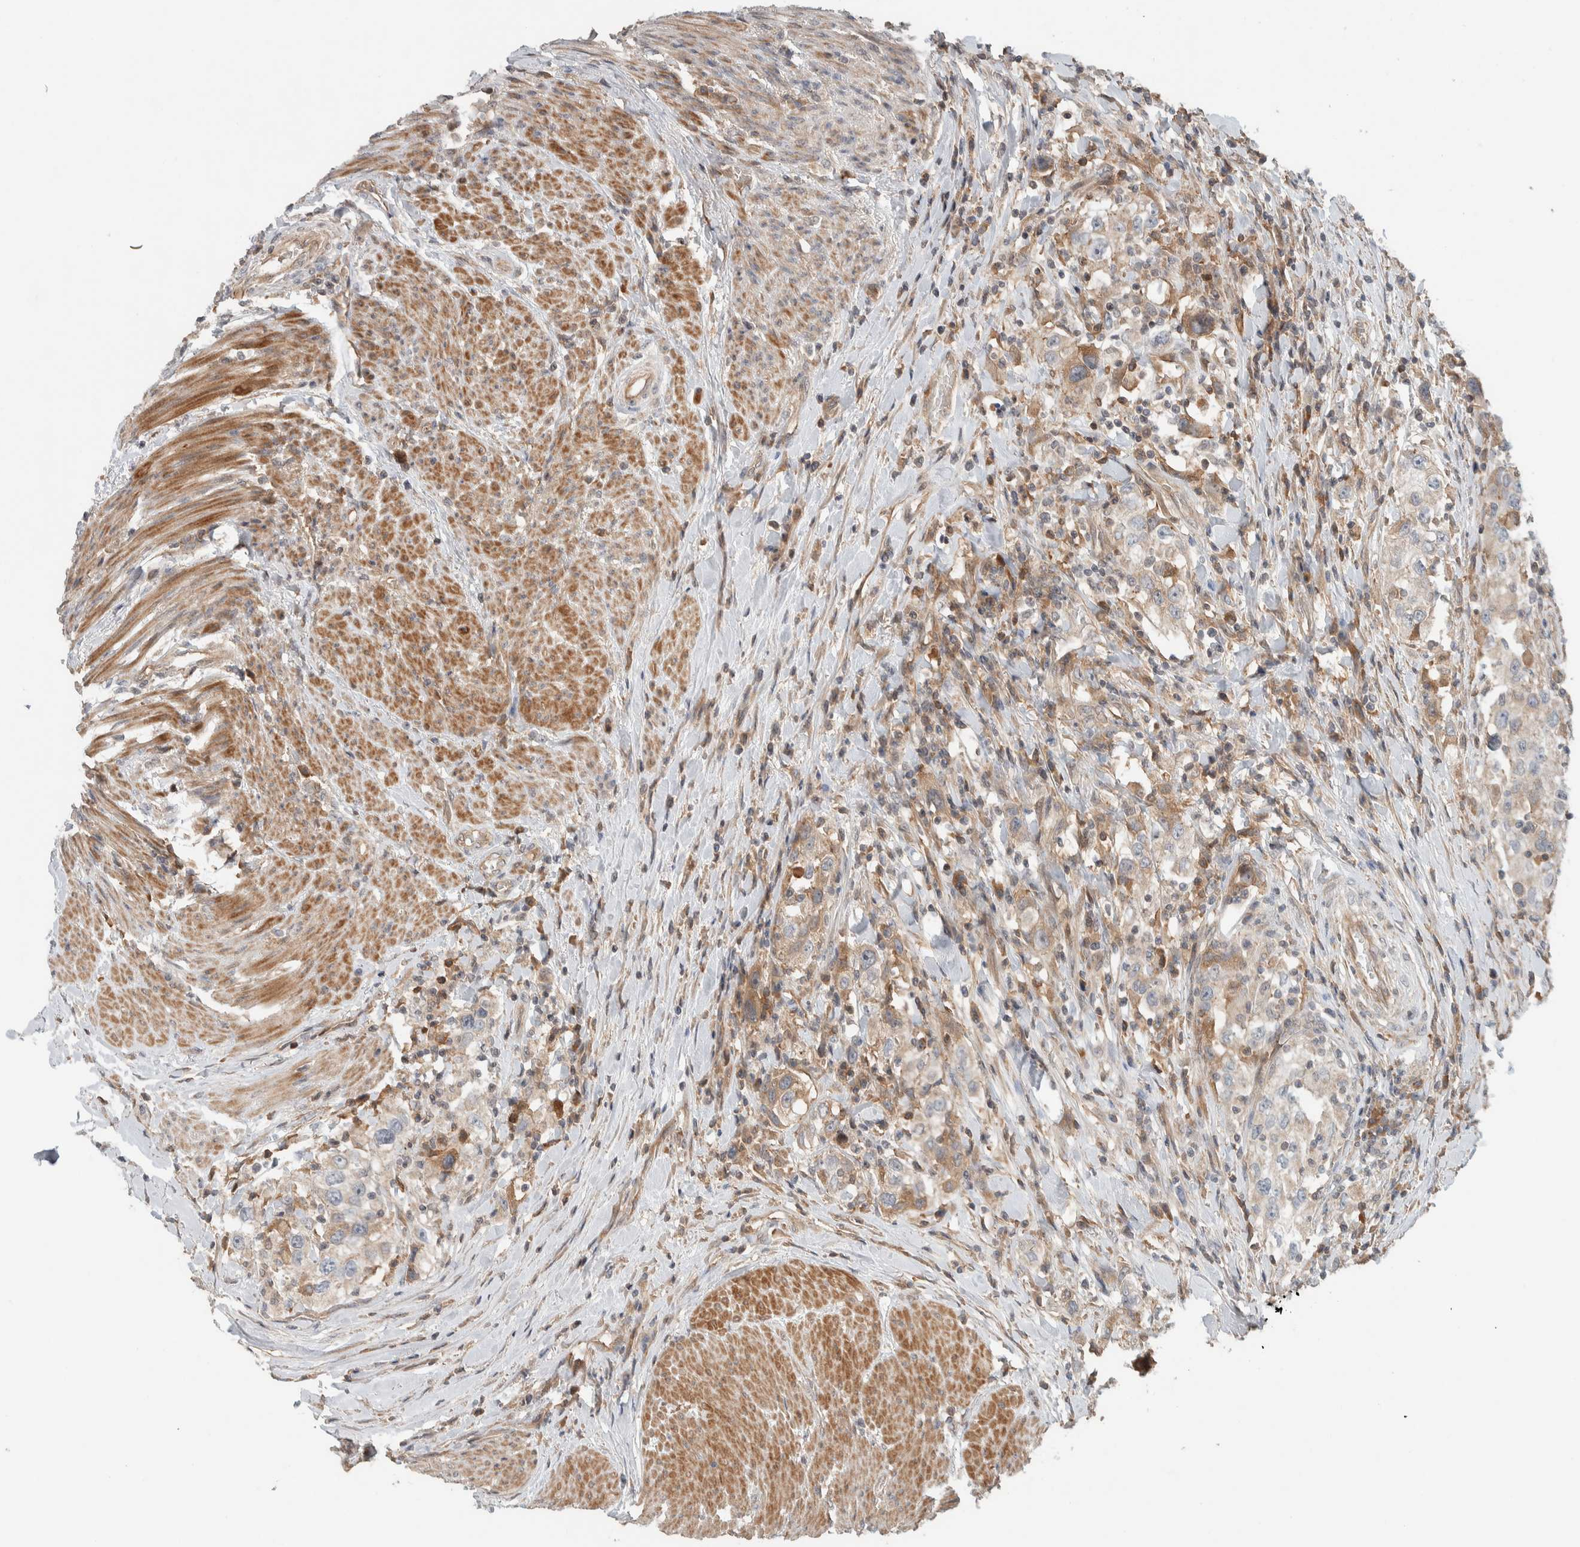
{"staining": {"intensity": "moderate", "quantity": "25%-75%", "location": "cytoplasmic/membranous"}, "tissue": "urothelial cancer", "cell_type": "Tumor cells", "image_type": "cancer", "snomed": [{"axis": "morphology", "description": "Urothelial carcinoma, High grade"}, {"axis": "topography", "description": "Urinary bladder"}], "caption": "Brown immunohistochemical staining in human high-grade urothelial carcinoma exhibits moderate cytoplasmic/membranous staining in approximately 25%-75% of tumor cells.", "gene": "ARMC7", "patient": {"sex": "female", "age": 80}}